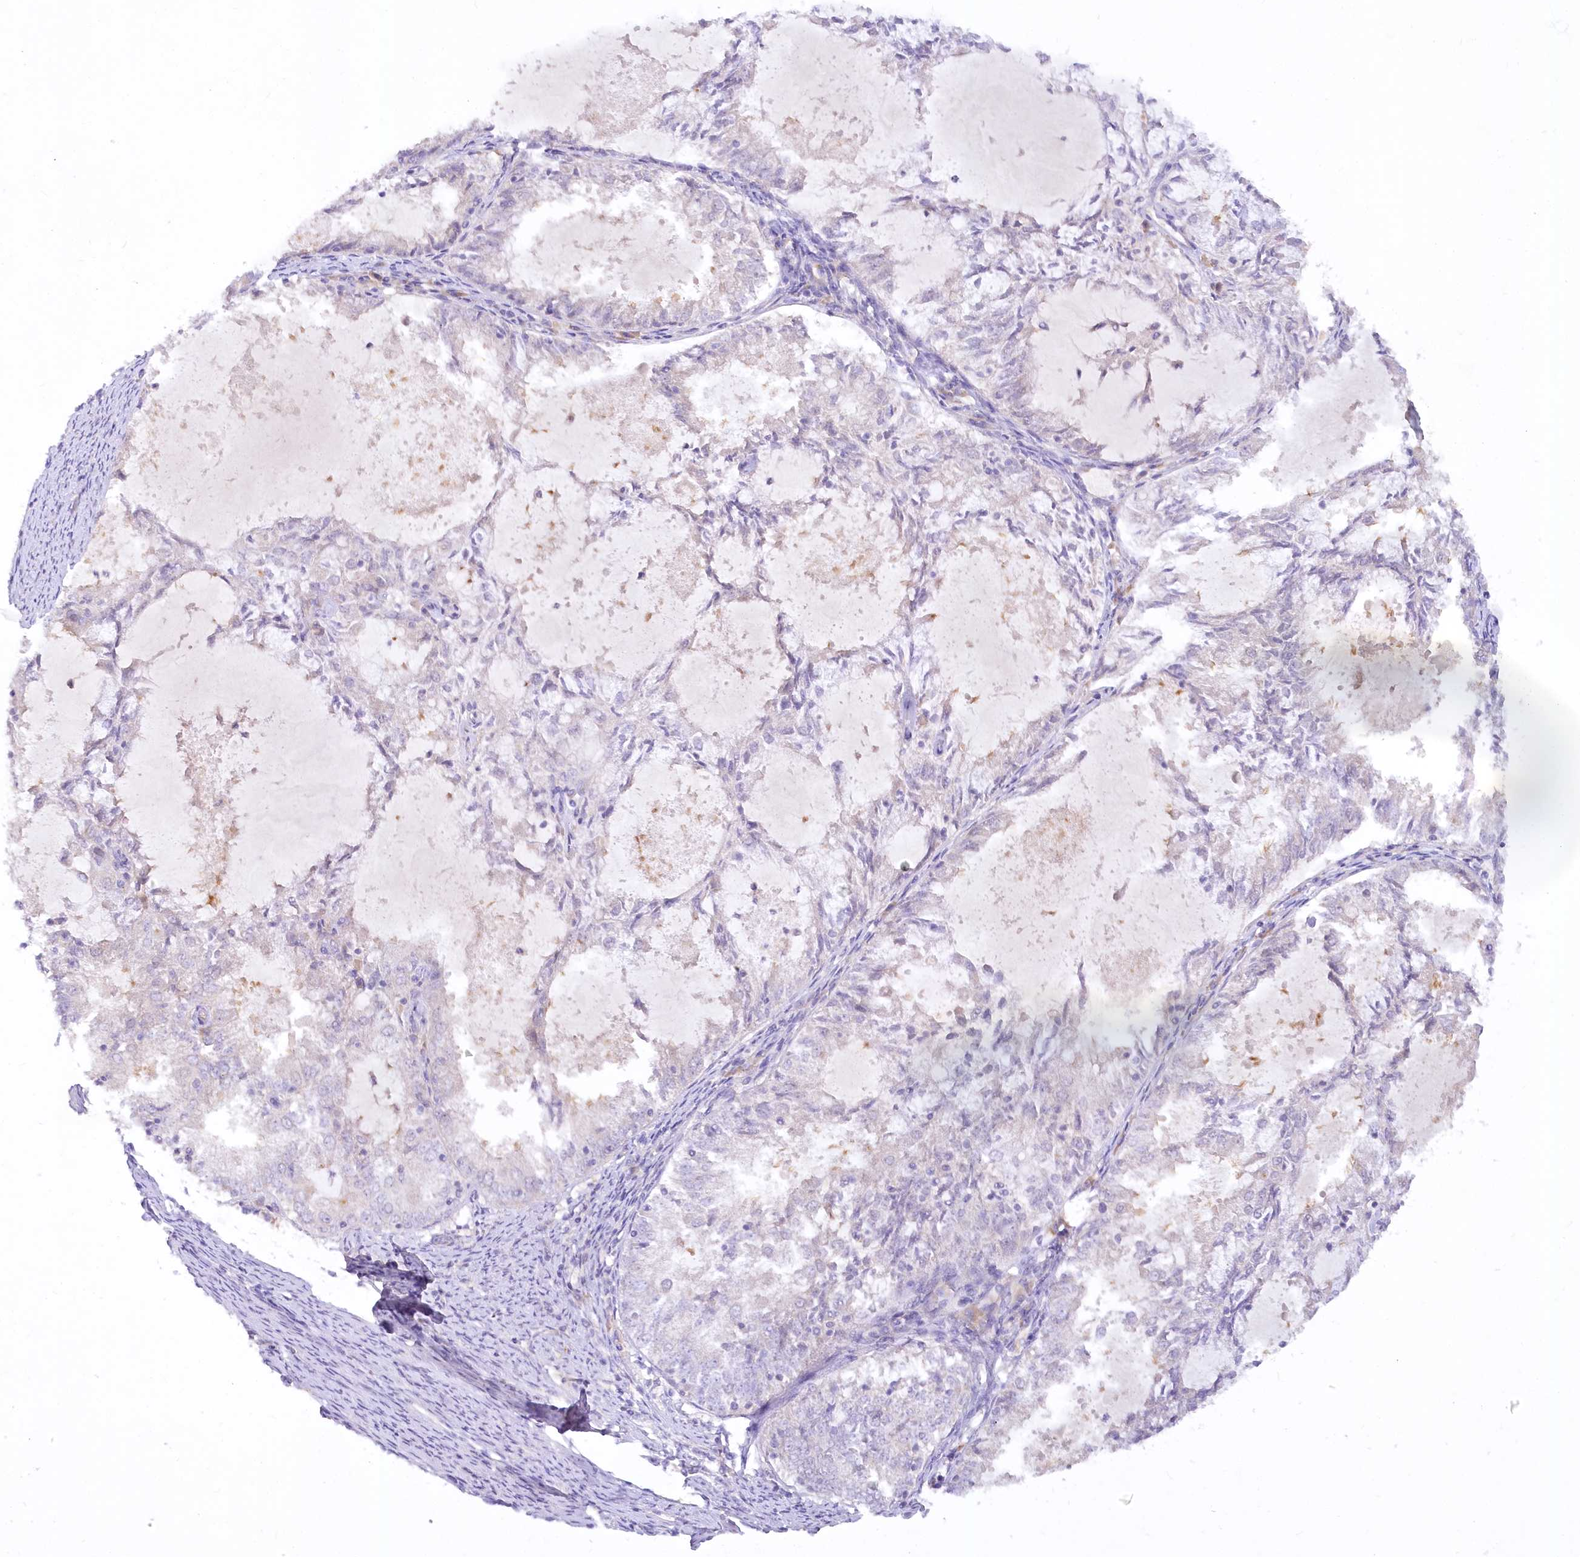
{"staining": {"intensity": "weak", "quantity": "<25%", "location": "cytoplasmic/membranous"}, "tissue": "endometrial cancer", "cell_type": "Tumor cells", "image_type": "cancer", "snomed": [{"axis": "morphology", "description": "Adenocarcinoma, NOS"}, {"axis": "topography", "description": "Endometrium"}], "caption": "The IHC image has no significant staining in tumor cells of adenocarcinoma (endometrial) tissue.", "gene": "EFHC2", "patient": {"sex": "female", "age": 57}}